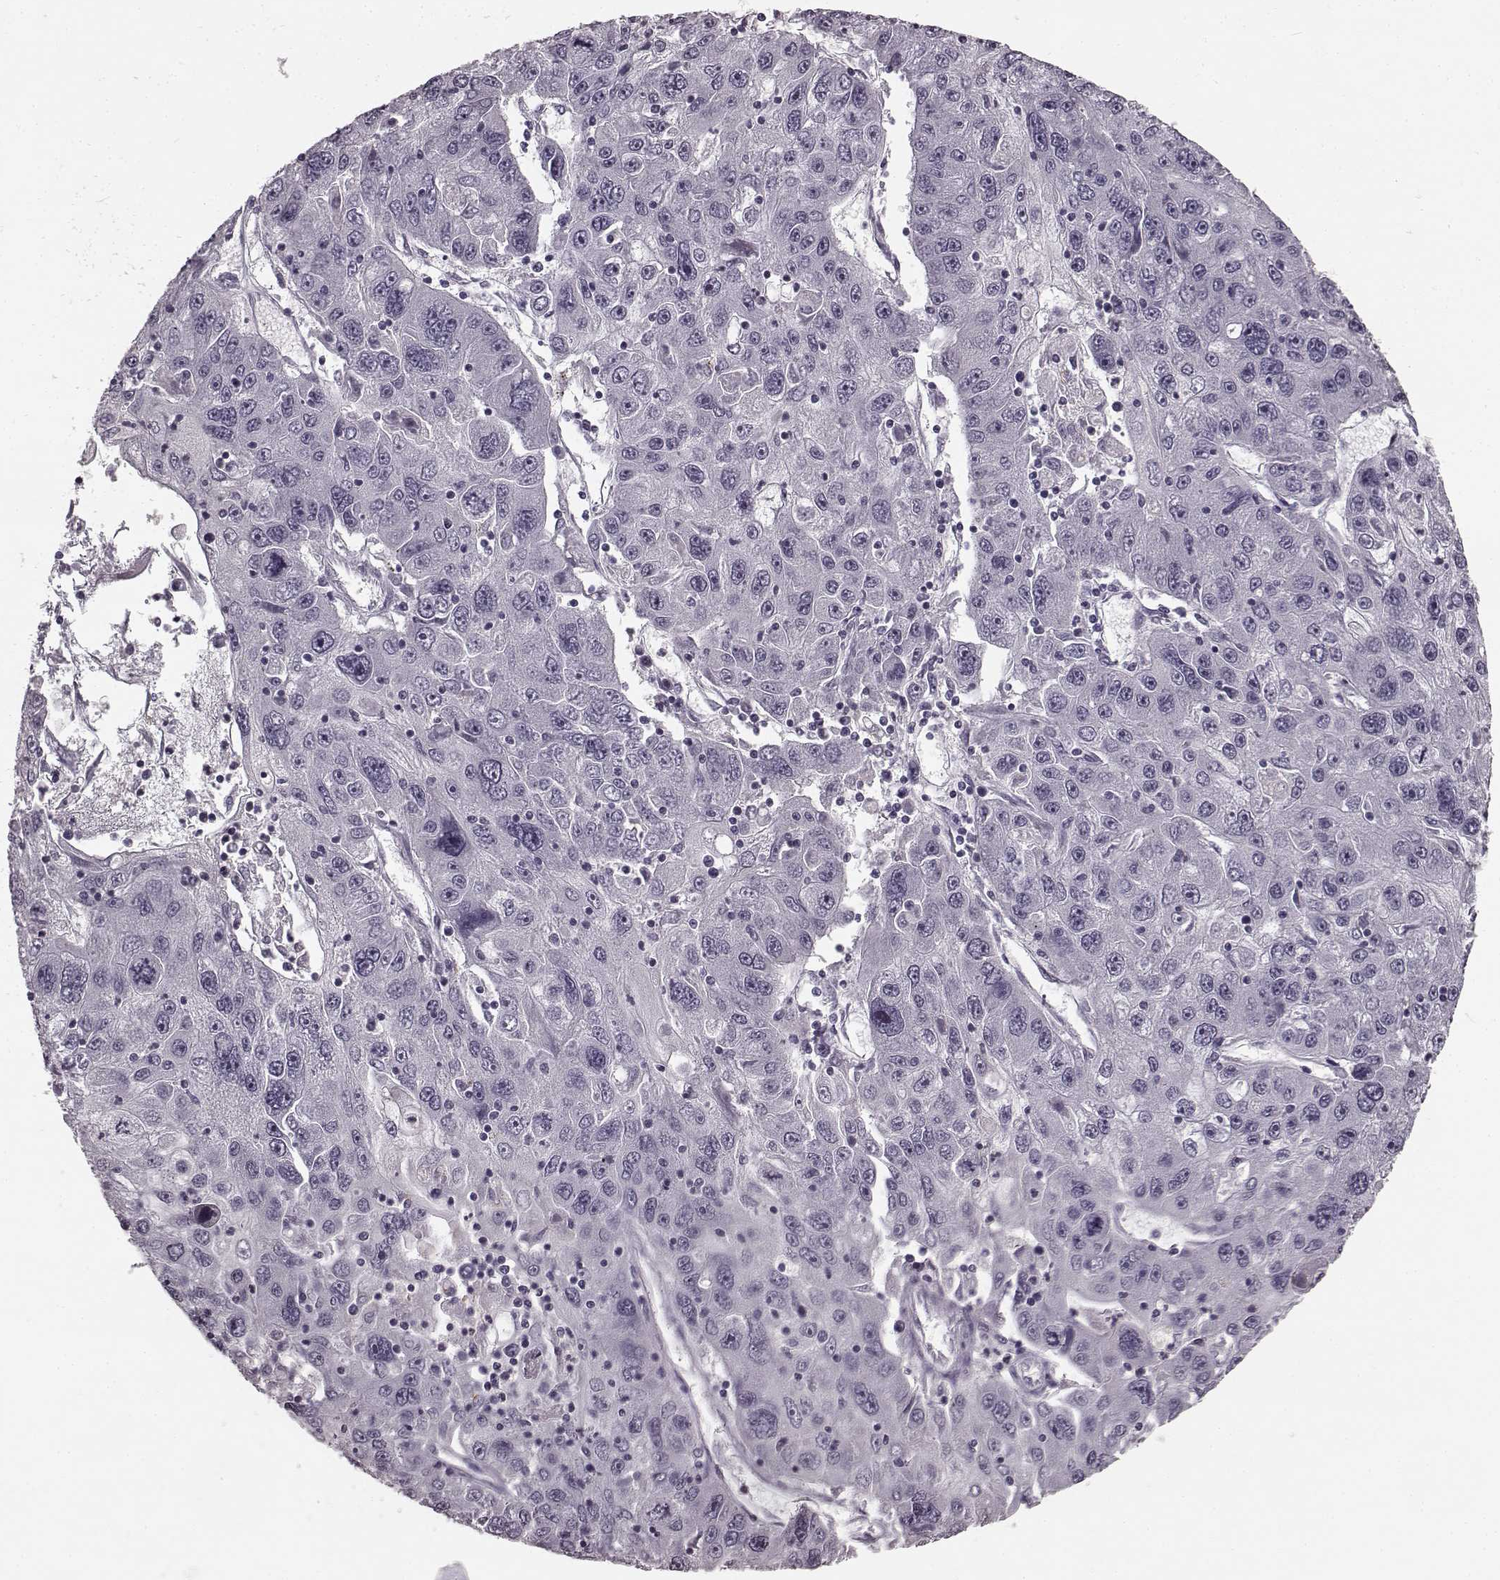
{"staining": {"intensity": "negative", "quantity": "none", "location": "none"}, "tissue": "stomach cancer", "cell_type": "Tumor cells", "image_type": "cancer", "snomed": [{"axis": "morphology", "description": "Adenocarcinoma, NOS"}, {"axis": "topography", "description": "Stomach"}], "caption": "Photomicrograph shows no significant protein expression in tumor cells of stomach adenocarcinoma.", "gene": "RIT2", "patient": {"sex": "male", "age": 56}}